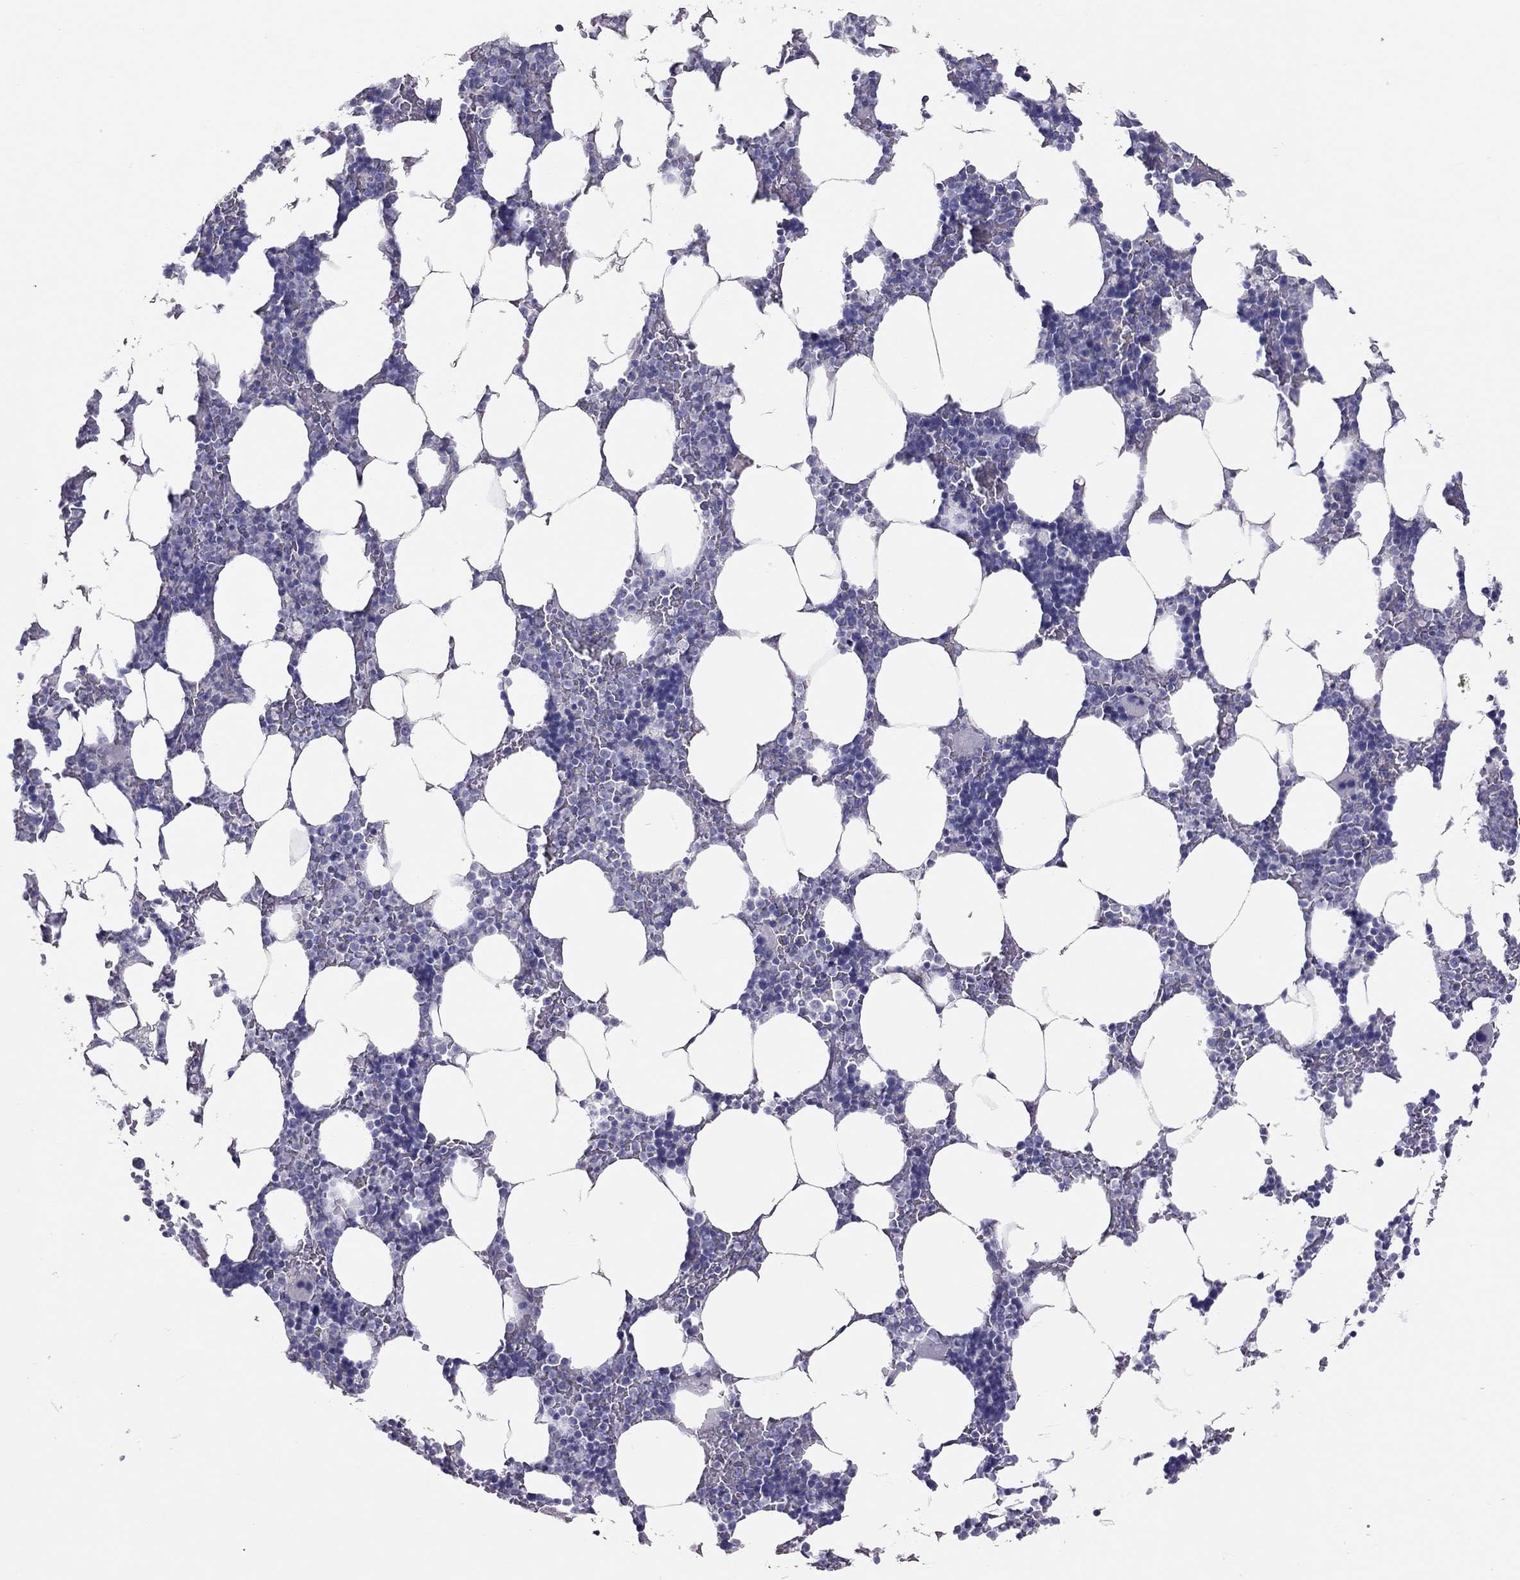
{"staining": {"intensity": "negative", "quantity": "none", "location": "none"}, "tissue": "bone marrow", "cell_type": "Hematopoietic cells", "image_type": "normal", "snomed": [{"axis": "morphology", "description": "Normal tissue, NOS"}, {"axis": "topography", "description": "Bone marrow"}], "caption": "The immunohistochemistry photomicrograph has no significant expression in hematopoietic cells of bone marrow. (DAB (3,3'-diaminobenzidine) immunohistochemistry with hematoxylin counter stain).", "gene": "IL17REL", "patient": {"sex": "male", "age": 51}}